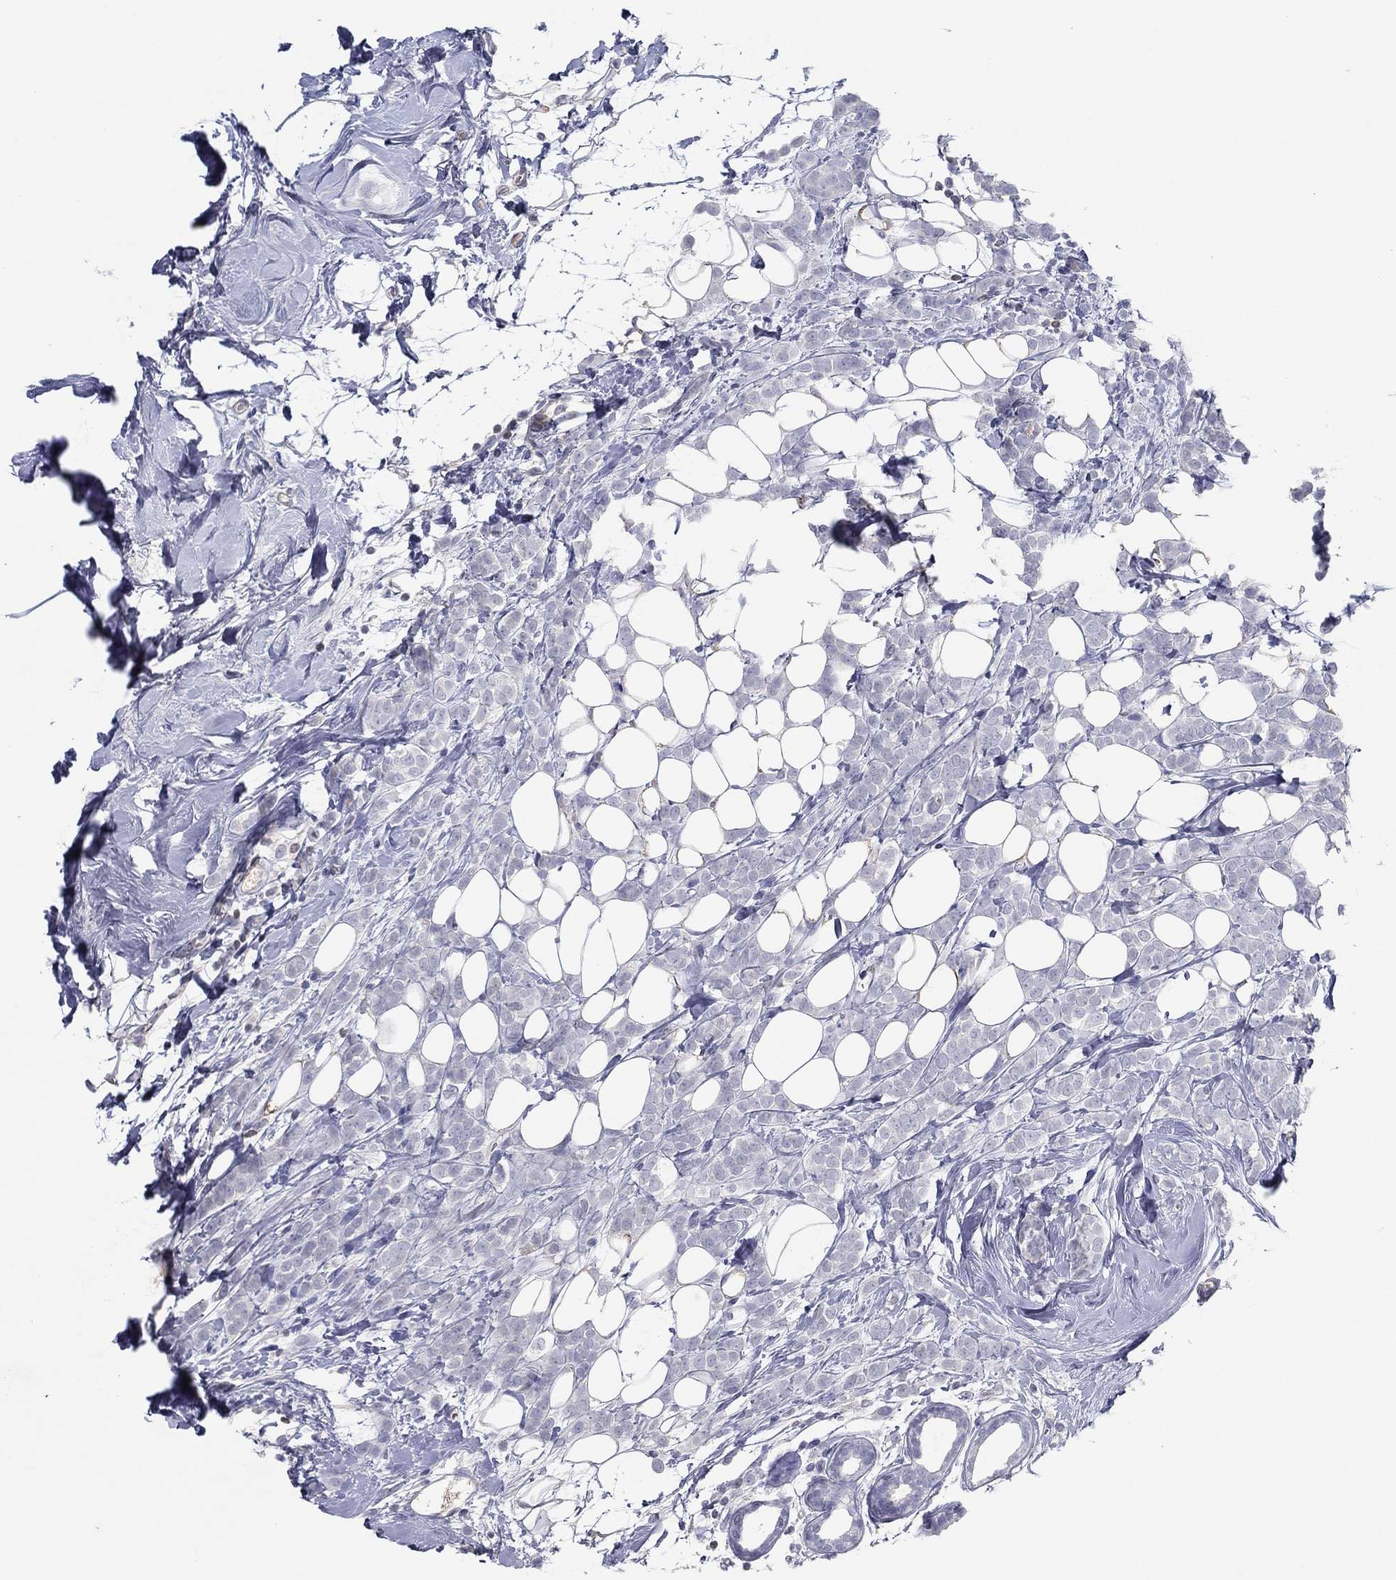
{"staining": {"intensity": "negative", "quantity": "none", "location": "none"}, "tissue": "breast cancer", "cell_type": "Tumor cells", "image_type": "cancer", "snomed": [{"axis": "morphology", "description": "Lobular carcinoma"}, {"axis": "topography", "description": "Breast"}], "caption": "IHC micrograph of neoplastic tissue: breast cancer stained with DAB (3,3'-diaminobenzidine) exhibits no significant protein positivity in tumor cells.", "gene": "CPT1B", "patient": {"sex": "female", "age": 49}}